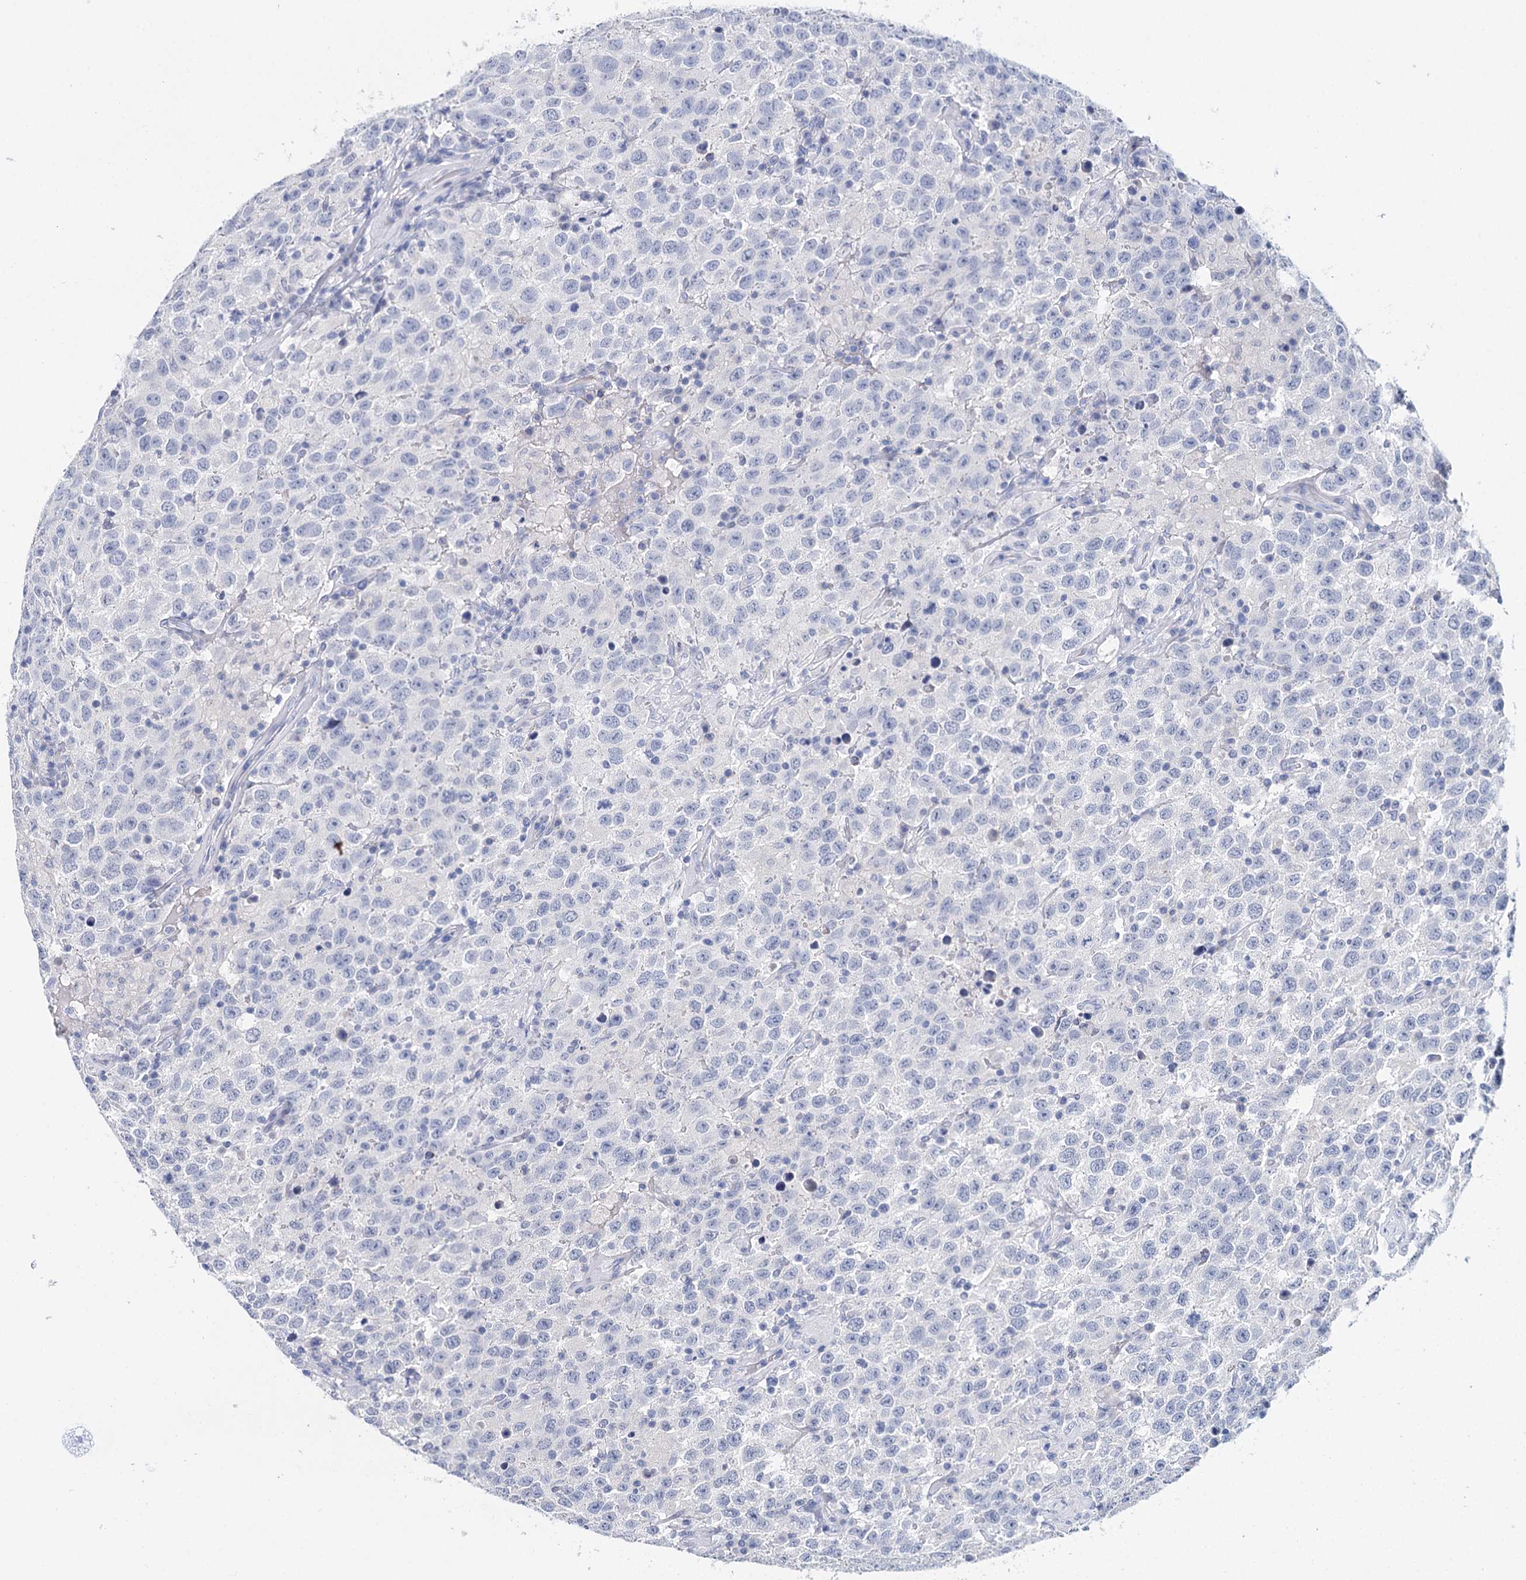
{"staining": {"intensity": "negative", "quantity": "none", "location": "none"}, "tissue": "testis cancer", "cell_type": "Tumor cells", "image_type": "cancer", "snomed": [{"axis": "morphology", "description": "Seminoma, NOS"}, {"axis": "topography", "description": "Testis"}], "caption": "IHC of human seminoma (testis) reveals no expression in tumor cells.", "gene": "CEACAM8", "patient": {"sex": "male", "age": 41}}